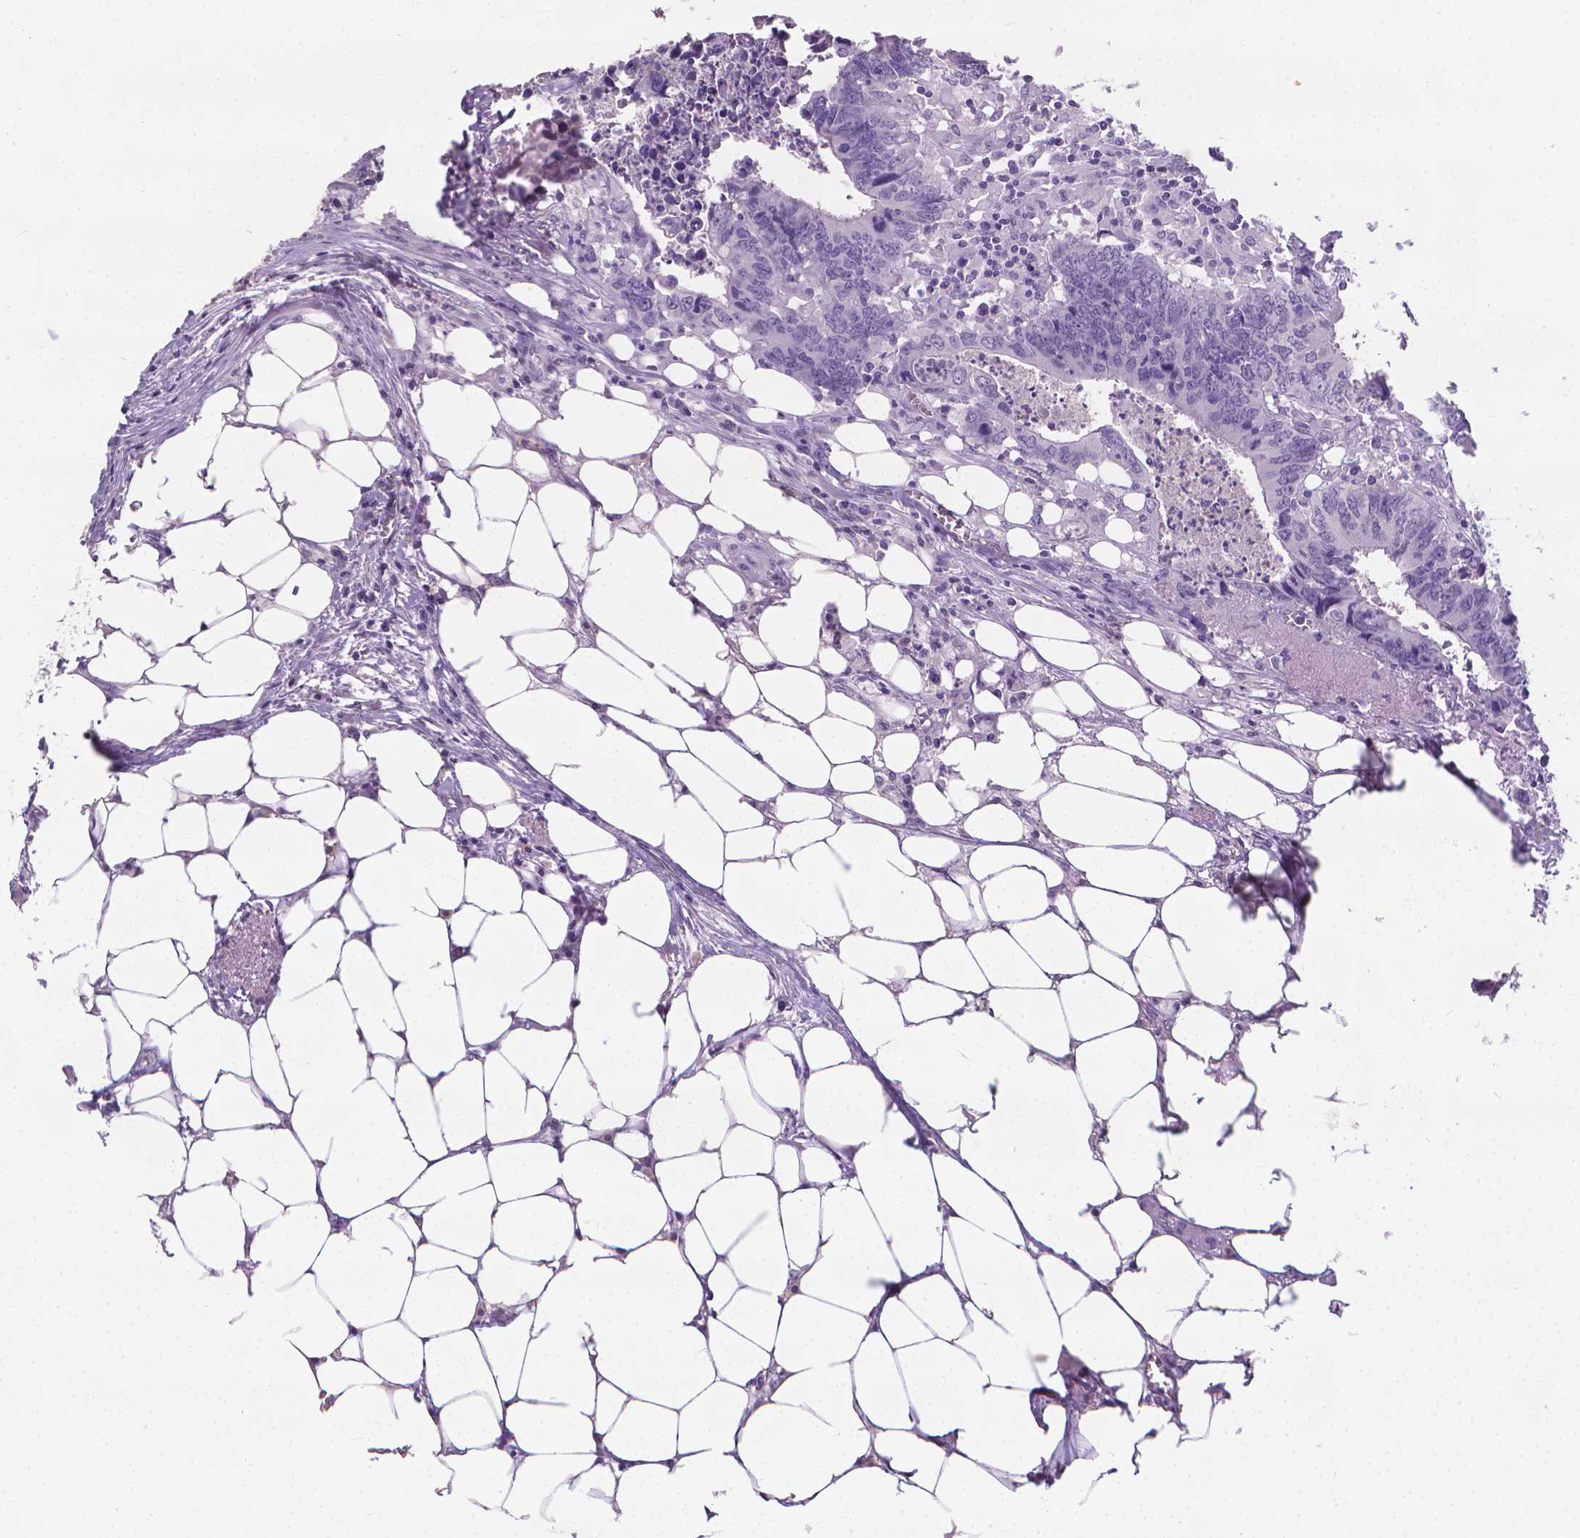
{"staining": {"intensity": "negative", "quantity": "none", "location": "none"}, "tissue": "colorectal cancer", "cell_type": "Tumor cells", "image_type": "cancer", "snomed": [{"axis": "morphology", "description": "Adenocarcinoma, NOS"}, {"axis": "topography", "description": "Colon"}], "caption": "Colorectal cancer (adenocarcinoma) was stained to show a protein in brown. There is no significant staining in tumor cells.", "gene": "XPNPEP2", "patient": {"sex": "female", "age": 82}}